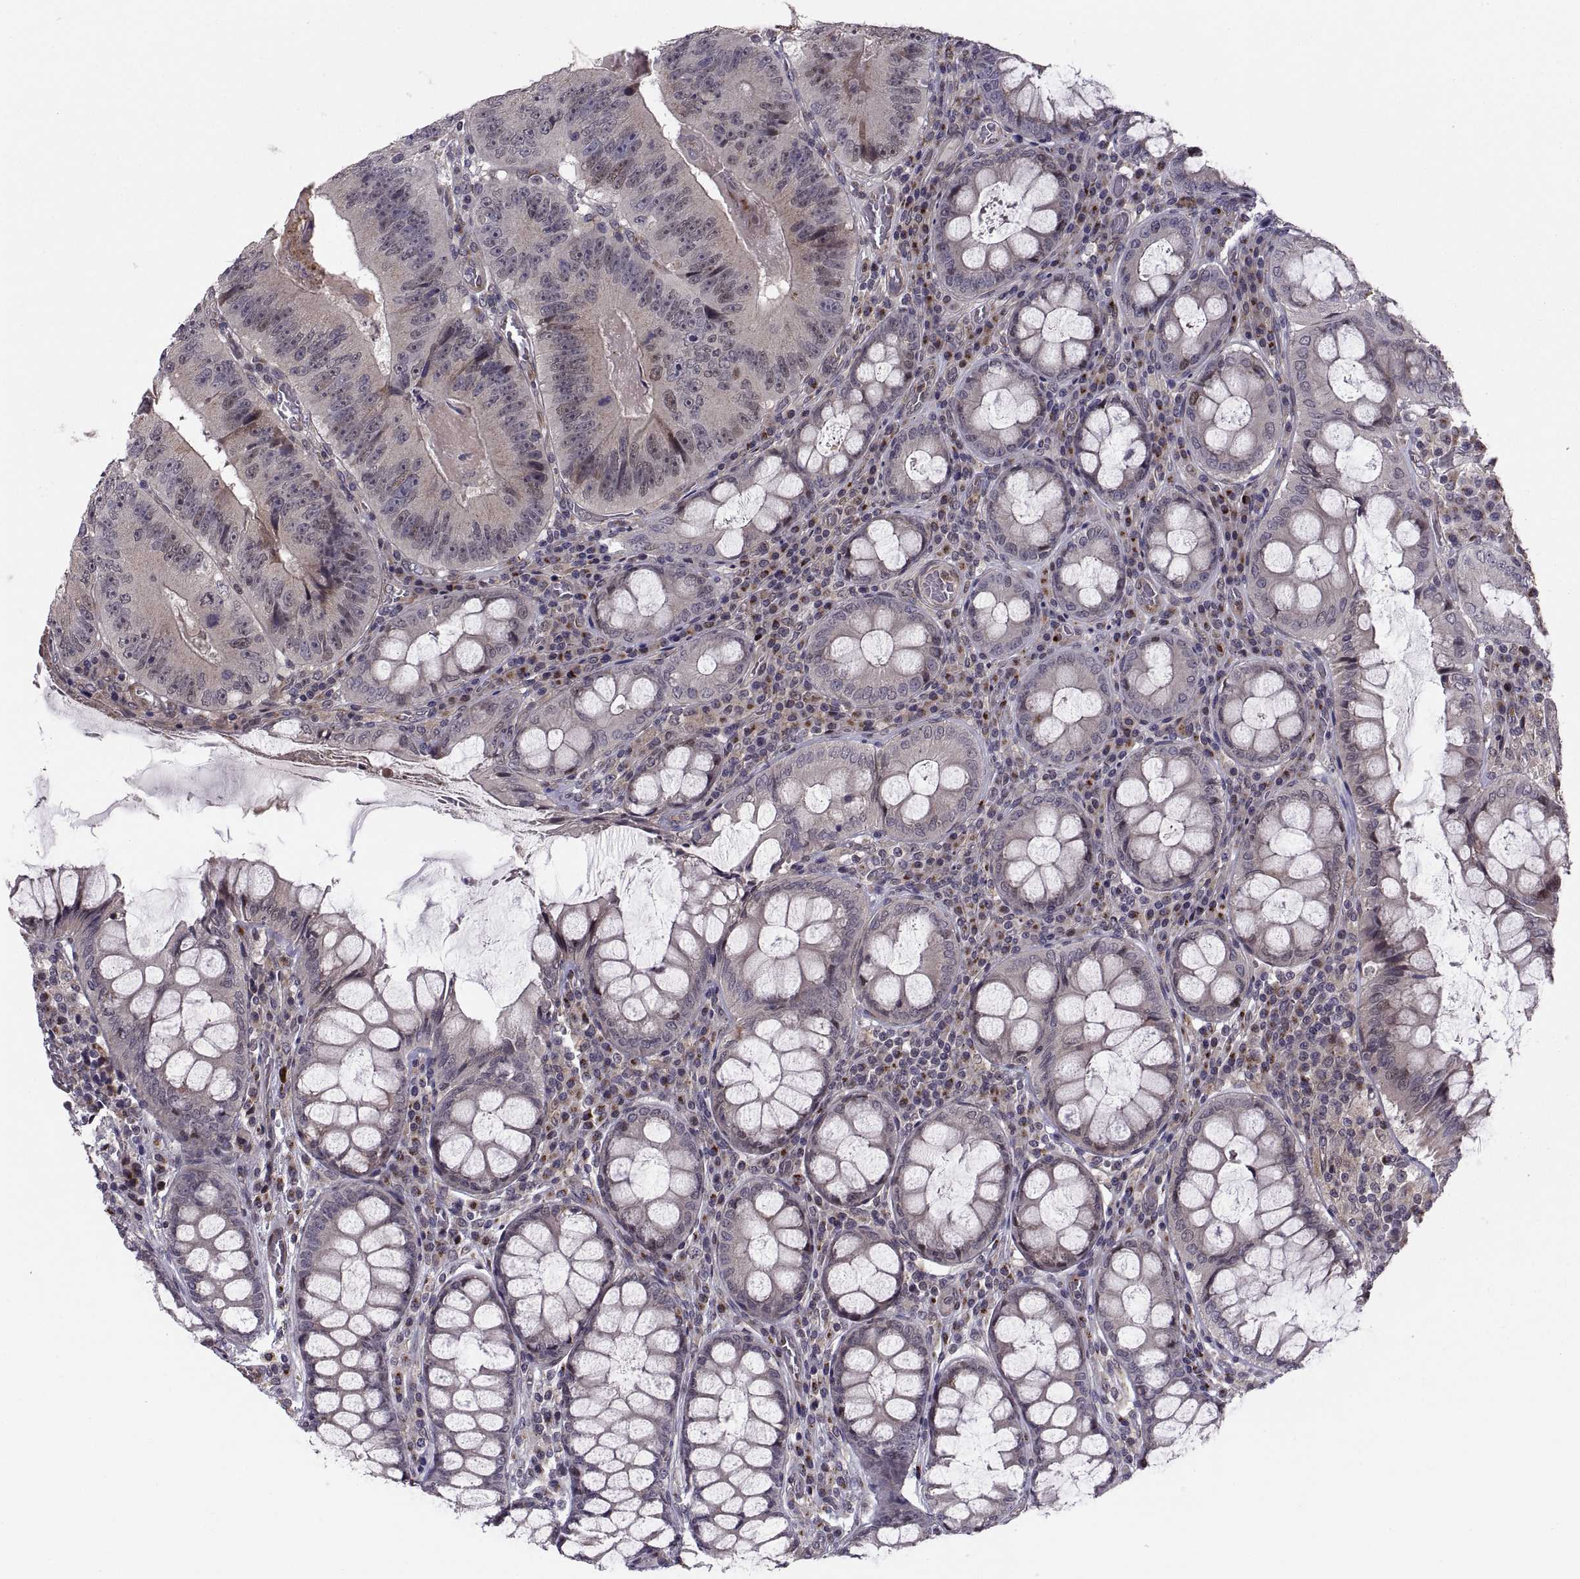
{"staining": {"intensity": "weak", "quantity": "<25%", "location": "cytoplasmic/membranous"}, "tissue": "colorectal cancer", "cell_type": "Tumor cells", "image_type": "cancer", "snomed": [{"axis": "morphology", "description": "Adenocarcinoma, NOS"}, {"axis": "topography", "description": "Colon"}], "caption": "The immunohistochemistry (IHC) histopathology image has no significant positivity in tumor cells of colorectal cancer (adenocarcinoma) tissue.", "gene": "TESC", "patient": {"sex": "female", "age": 86}}